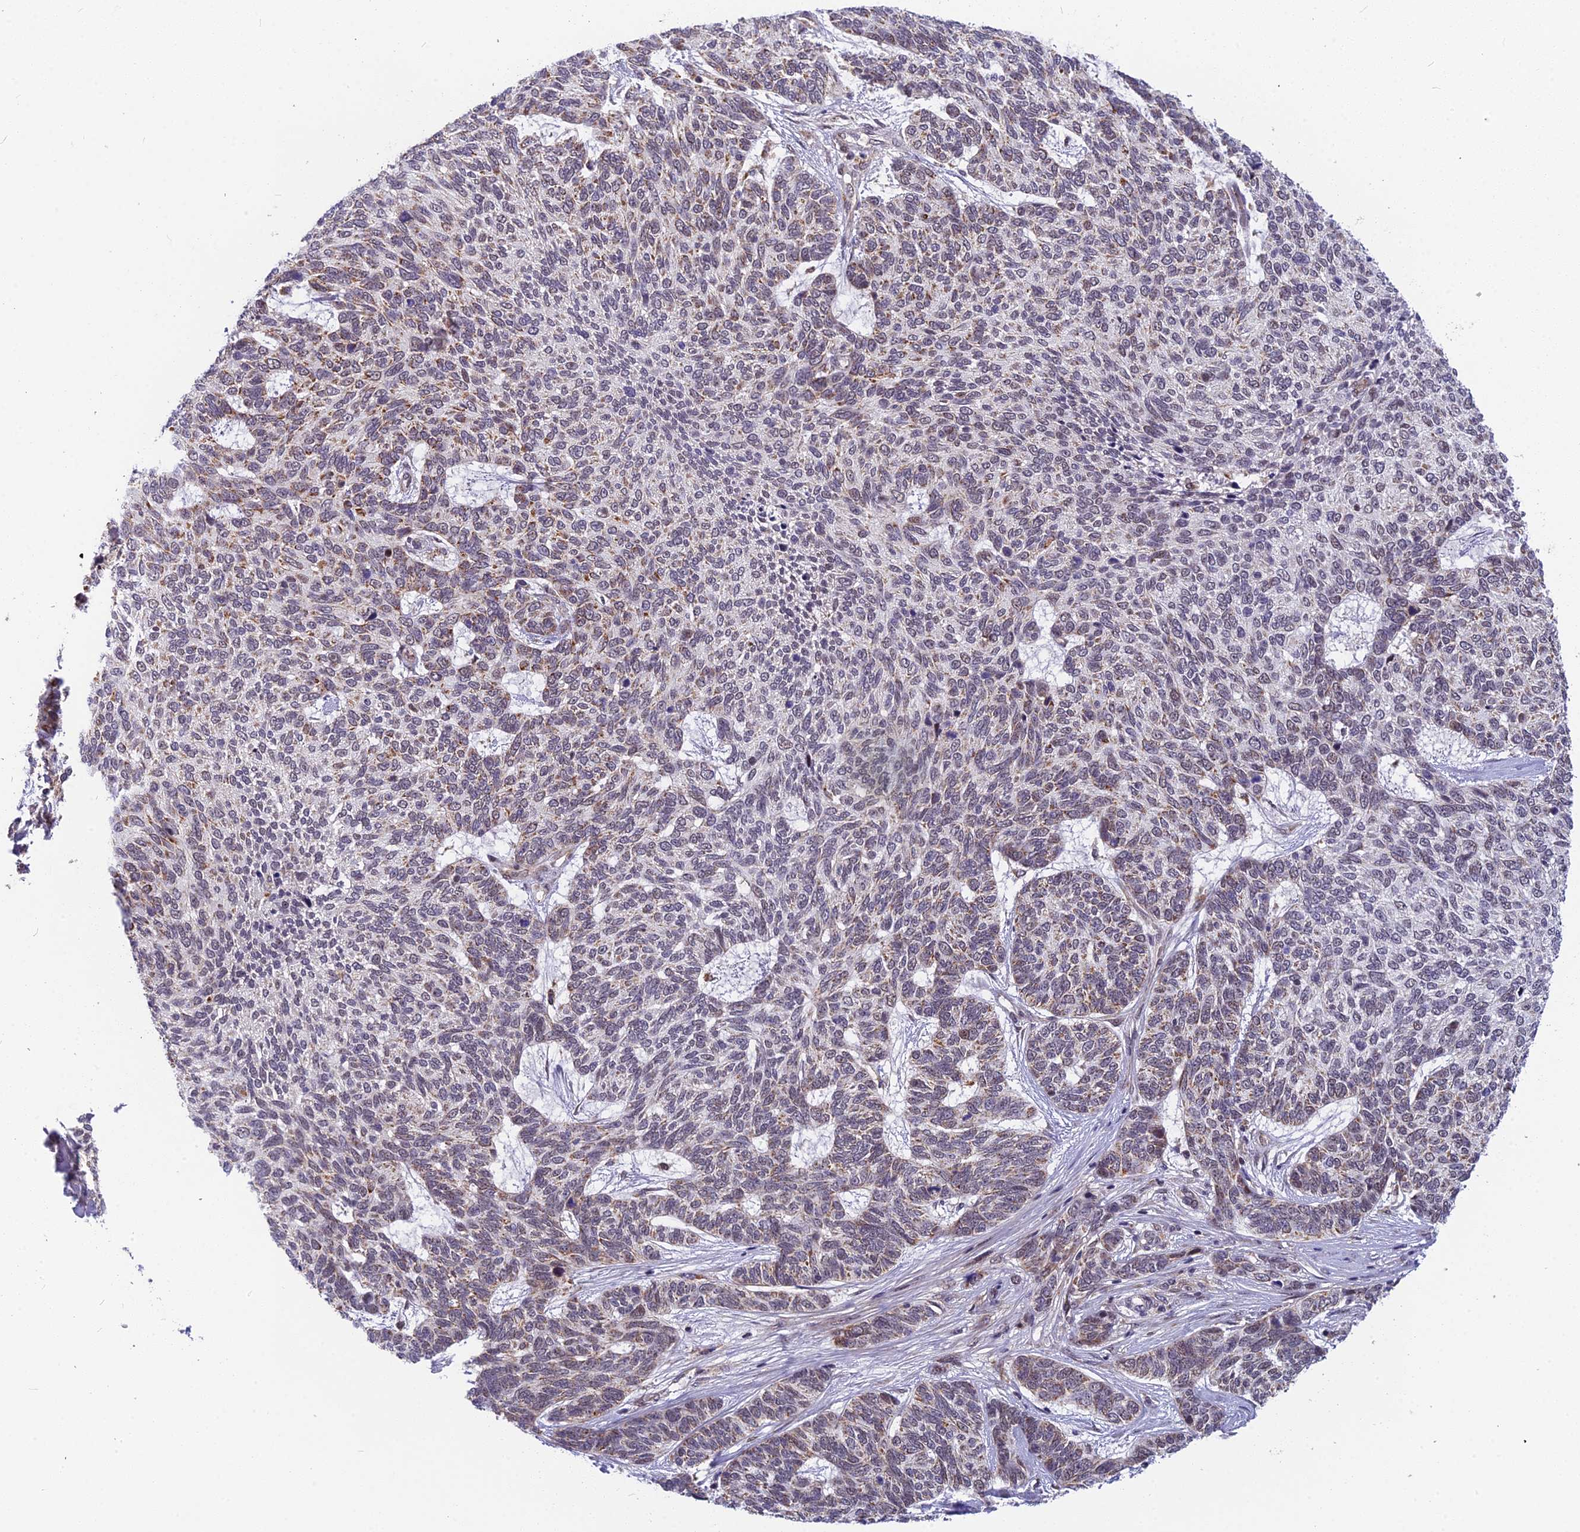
{"staining": {"intensity": "moderate", "quantity": "<25%", "location": "cytoplasmic/membranous,nuclear"}, "tissue": "skin cancer", "cell_type": "Tumor cells", "image_type": "cancer", "snomed": [{"axis": "morphology", "description": "Basal cell carcinoma"}, {"axis": "topography", "description": "Skin"}], "caption": "This photomicrograph exhibits skin basal cell carcinoma stained with immunohistochemistry (IHC) to label a protein in brown. The cytoplasmic/membranous and nuclear of tumor cells show moderate positivity for the protein. Nuclei are counter-stained blue.", "gene": "CMC1", "patient": {"sex": "female", "age": 65}}